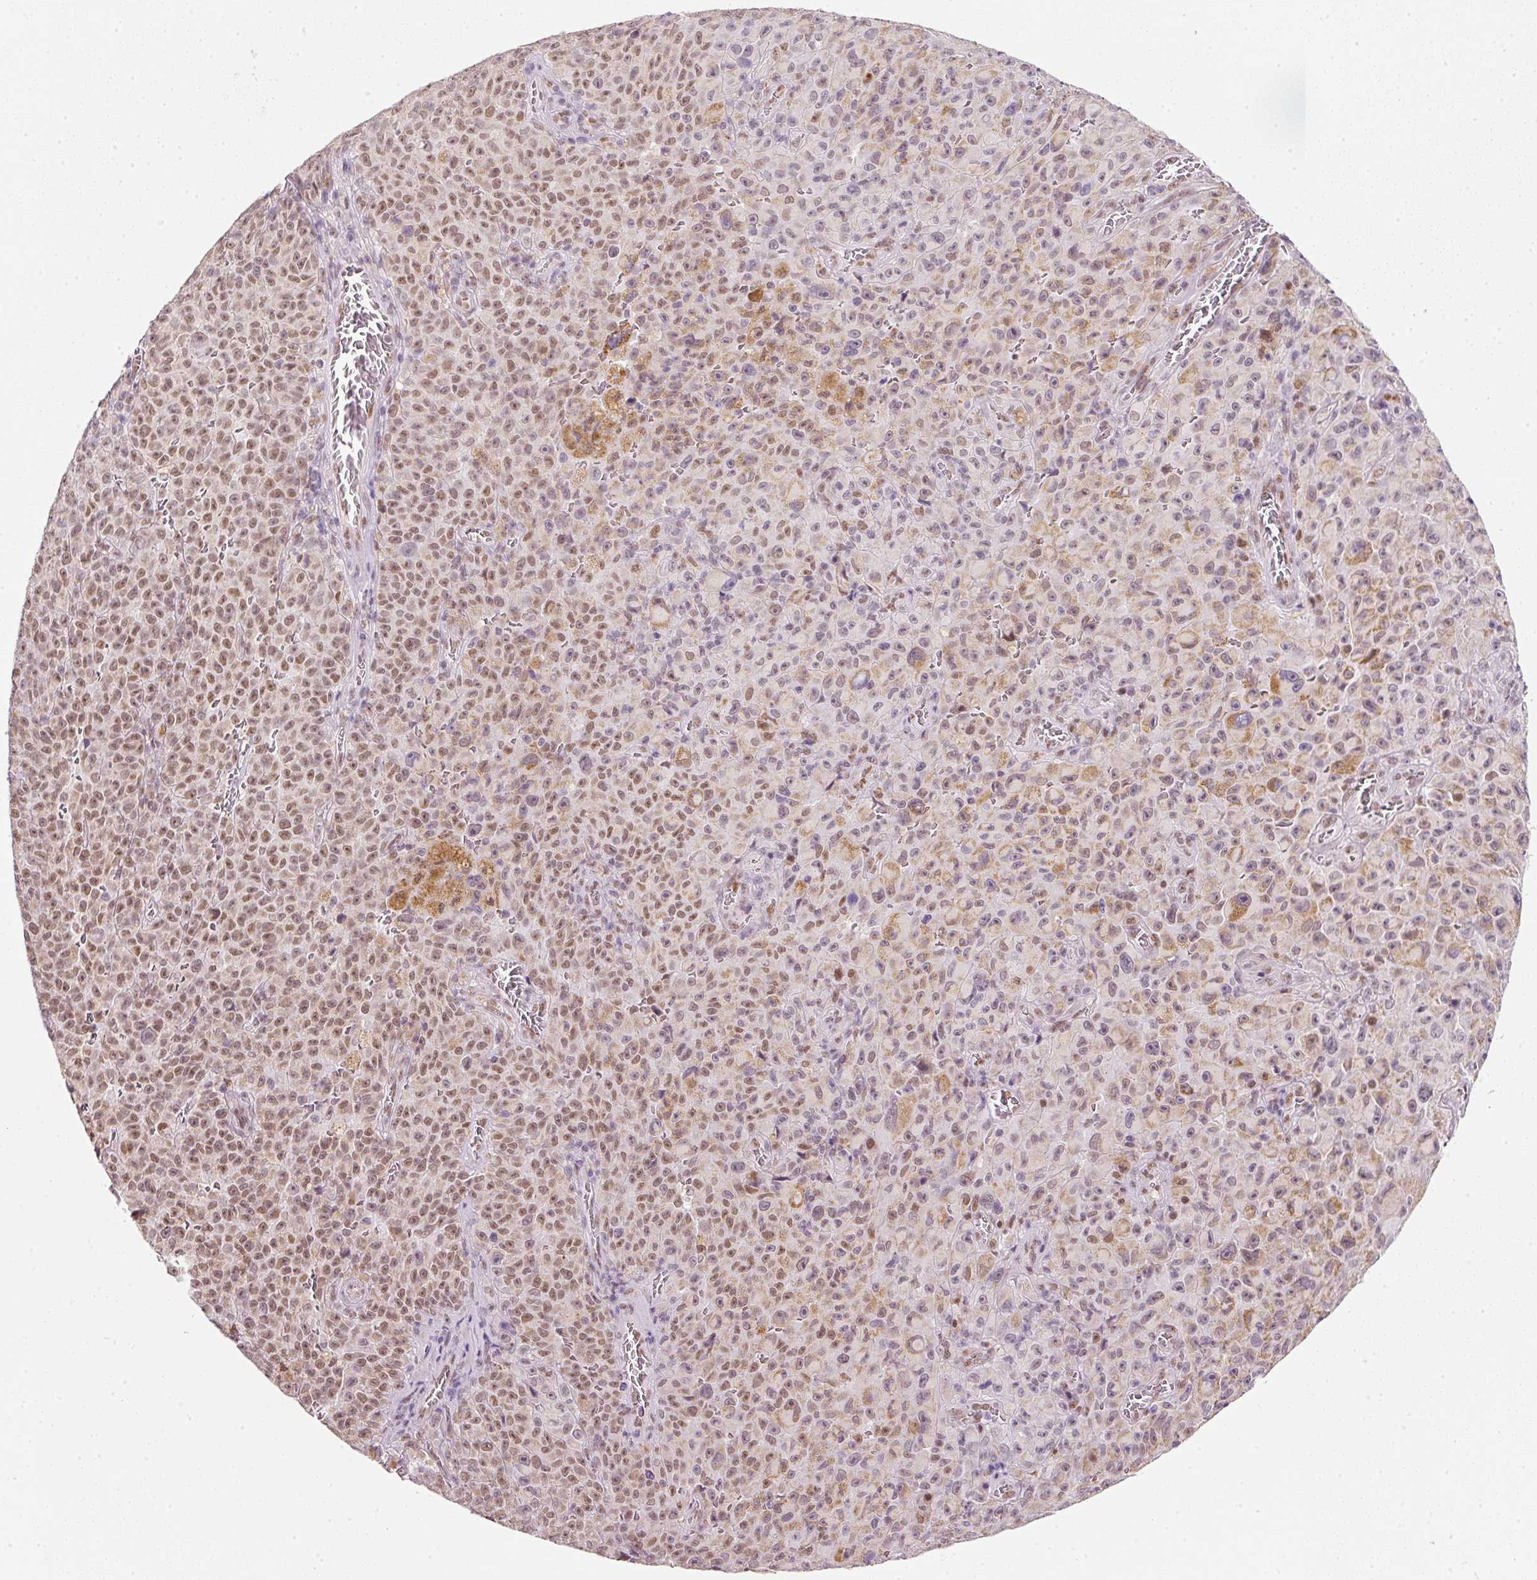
{"staining": {"intensity": "moderate", "quantity": "25%-75%", "location": "nuclear"}, "tissue": "melanoma", "cell_type": "Tumor cells", "image_type": "cancer", "snomed": [{"axis": "morphology", "description": "Malignant melanoma, NOS"}, {"axis": "topography", "description": "Skin"}], "caption": "A histopathology image of human melanoma stained for a protein displays moderate nuclear brown staining in tumor cells. Using DAB (3,3'-diaminobenzidine) (brown) and hematoxylin (blue) stains, captured at high magnification using brightfield microscopy.", "gene": "FSTL3", "patient": {"sex": "female", "age": 82}}